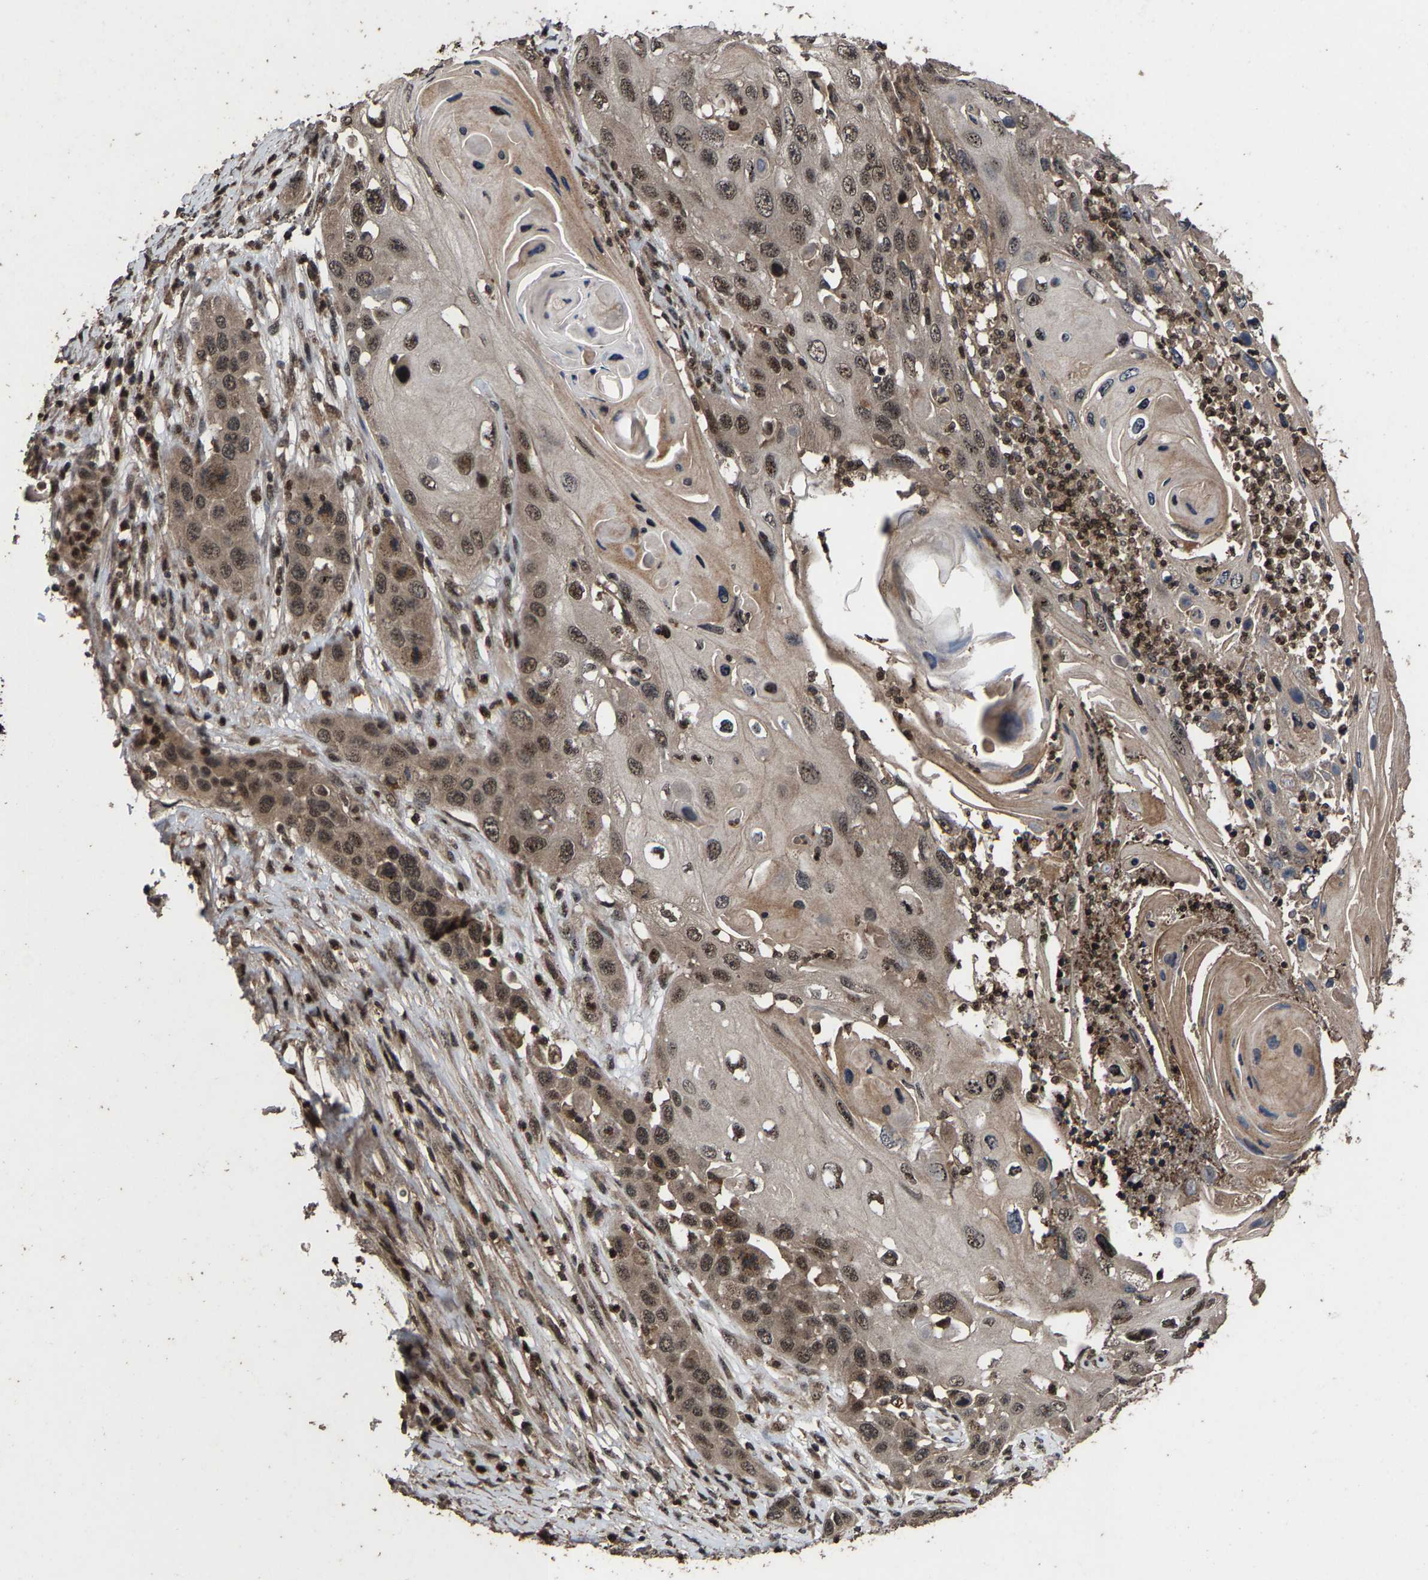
{"staining": {"intensity": "moderate", "quantity": ">75%", "location": "cytoplasmic/membranous,nuclear"}, "tissue": "skin cancer", "cell_type": "Tumor cells", "image_type": "cancer", "snomed": [{"axis": "morphology", "description": "Squamous cell carcinoma, NOS"}, {"axis": "topography", "description": "Skin"}], "caption": "Squamous cell carcinoma (skin) stained with DAB immunohistochemistry (IHC) displays medium levels of moderate cytoplasmic/membranous and nuclear staining in approximately >75% of tumor cells. The protein of interest is shown in brown color, while the nuclei are stained blue.", "gene": "HAUS6", "patient": {"sex": "male", "age": 55}}